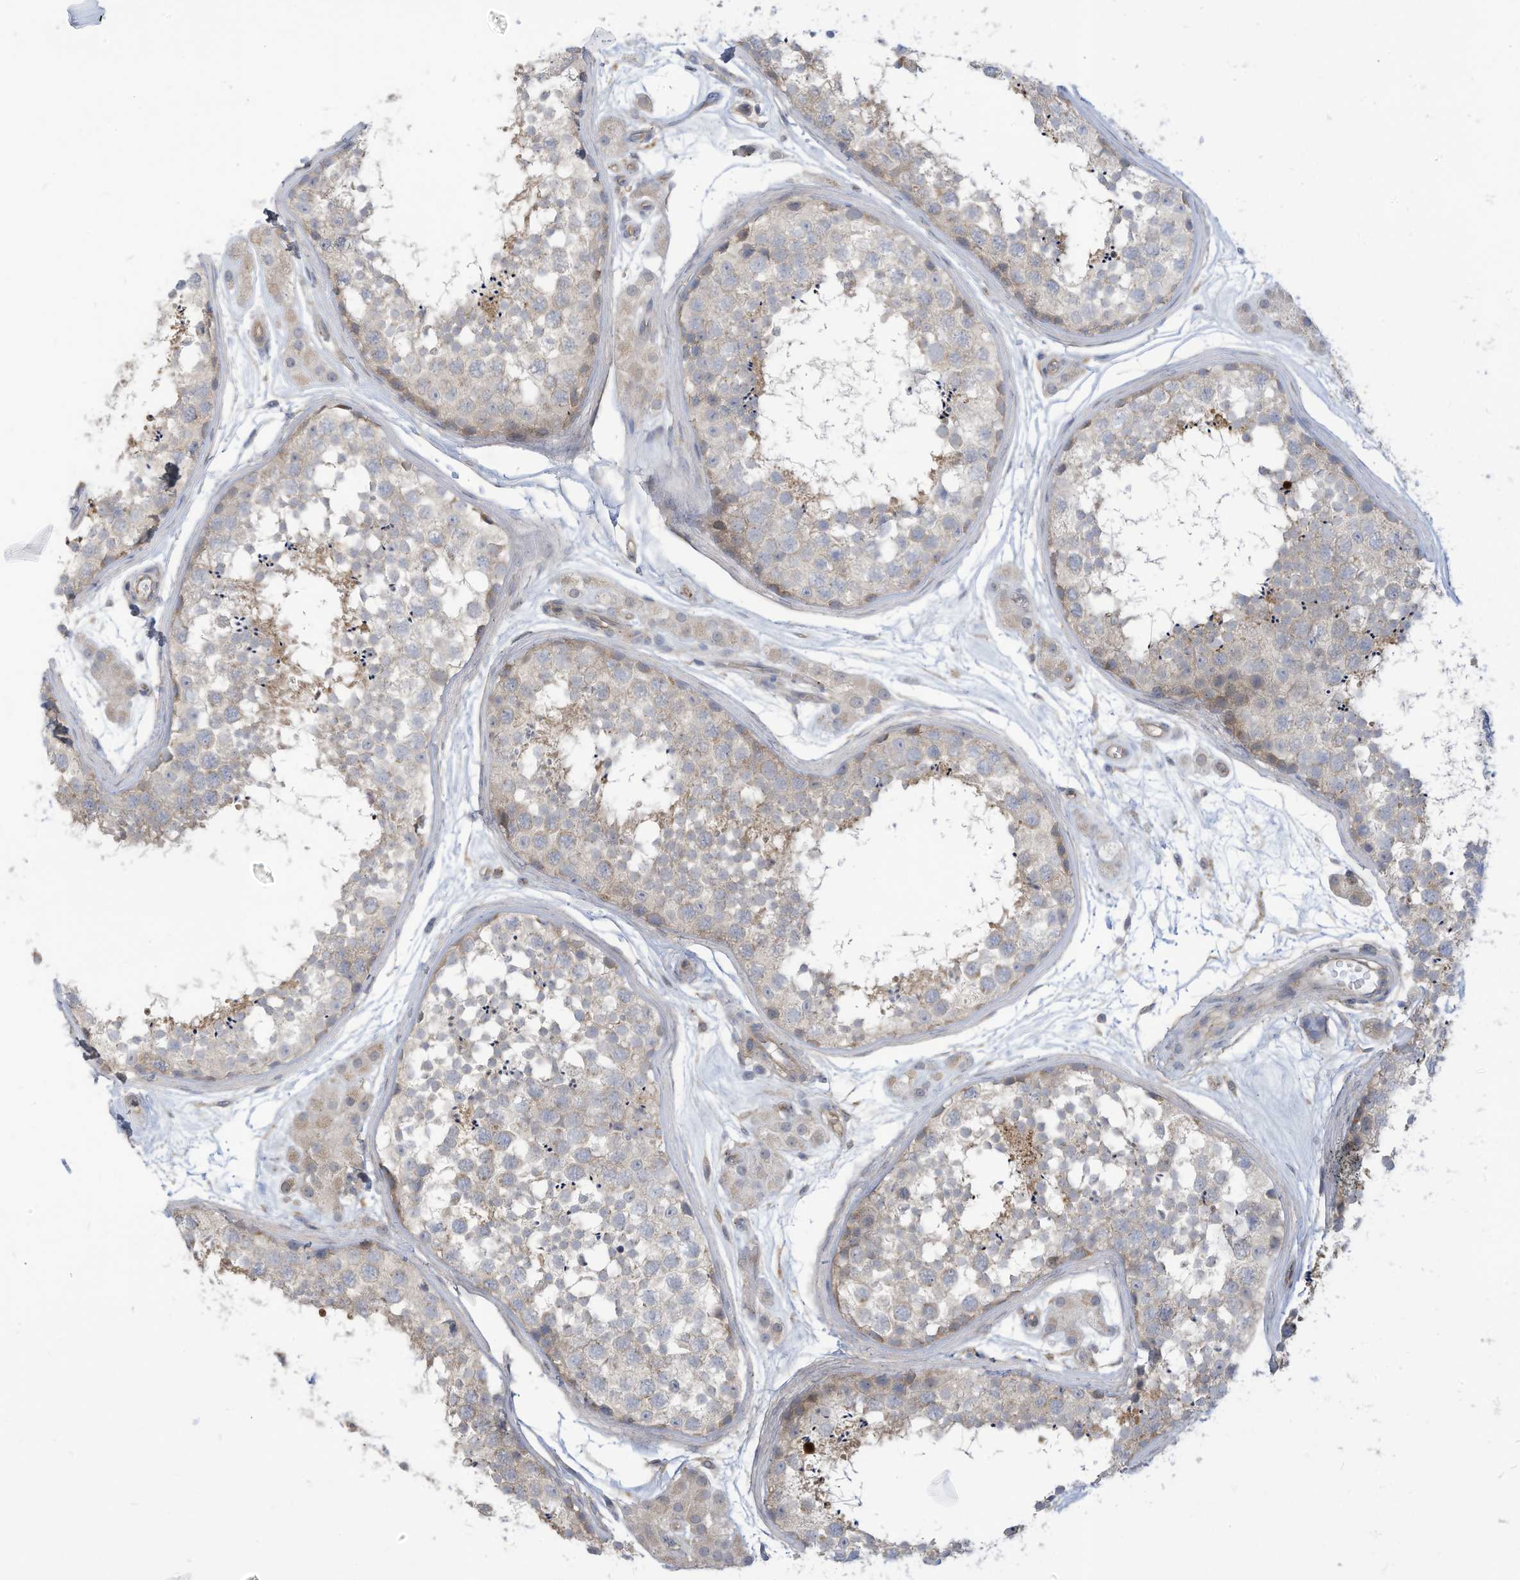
{"staining": {"intensity": "weak", "quantity": "25%-75%", "location": "cytoplasmic/membranous"}, "tissue": "testis", "cell_type": "Cells in seminiferous ducts", "image_type": "normal", "snomed": [{"axis": "morphology", "description": "Normal tissue, NOS"}, {"axis": "topography", "description": "Testis"}], "caption": "Unremarkable testis shows weak cytoplasmic/membranous positivity in about 25%-75% of cells in seminiferous ducts The staining was performed using DAB to visualize the protein expression in brown, while the nuclei were stained in blue with hematoxylin (Magnification: 20x)..", "gene": "ADAT2", "patient": {"sex": "male", "age": 56}}